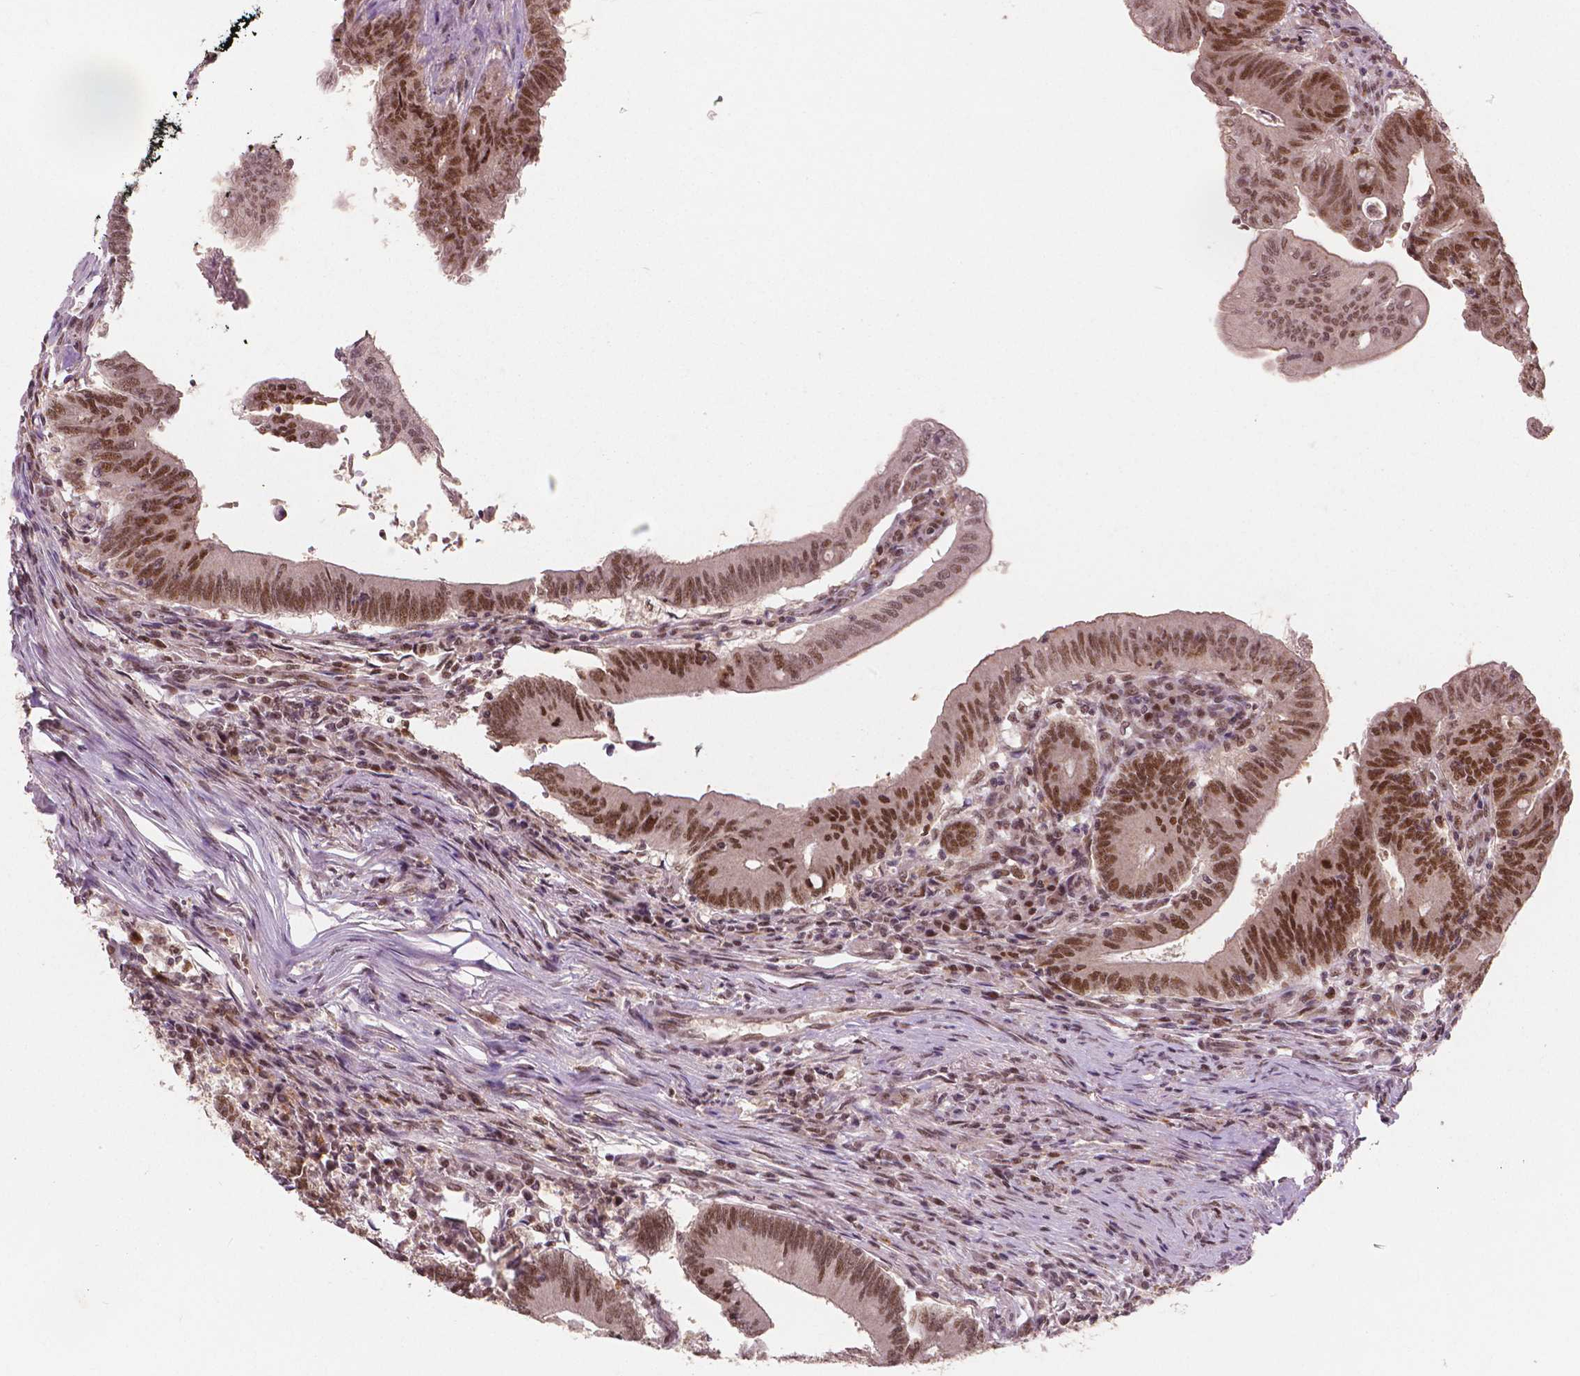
{"staining": {"intensity": "moderate", "quantity": ">75%", "location": "nuclear"}, "tissue": "colorectal cancer", "cell_type": "Tumor cells", "image_type": "cancer", "snomed": [{"axis": "morphology", "description": "Adenocarcinoma, NOS"}, {"axis": "topography", "description": "Colon"}], "caption": "This histopathology image displays IHC staining of human adenocarcinoma (colorectal), with medium moderate nuclear staining in approximately >75% of tumor cells.", "gene": "NSD2", "patient": {"sex": "female", "age": 70}}